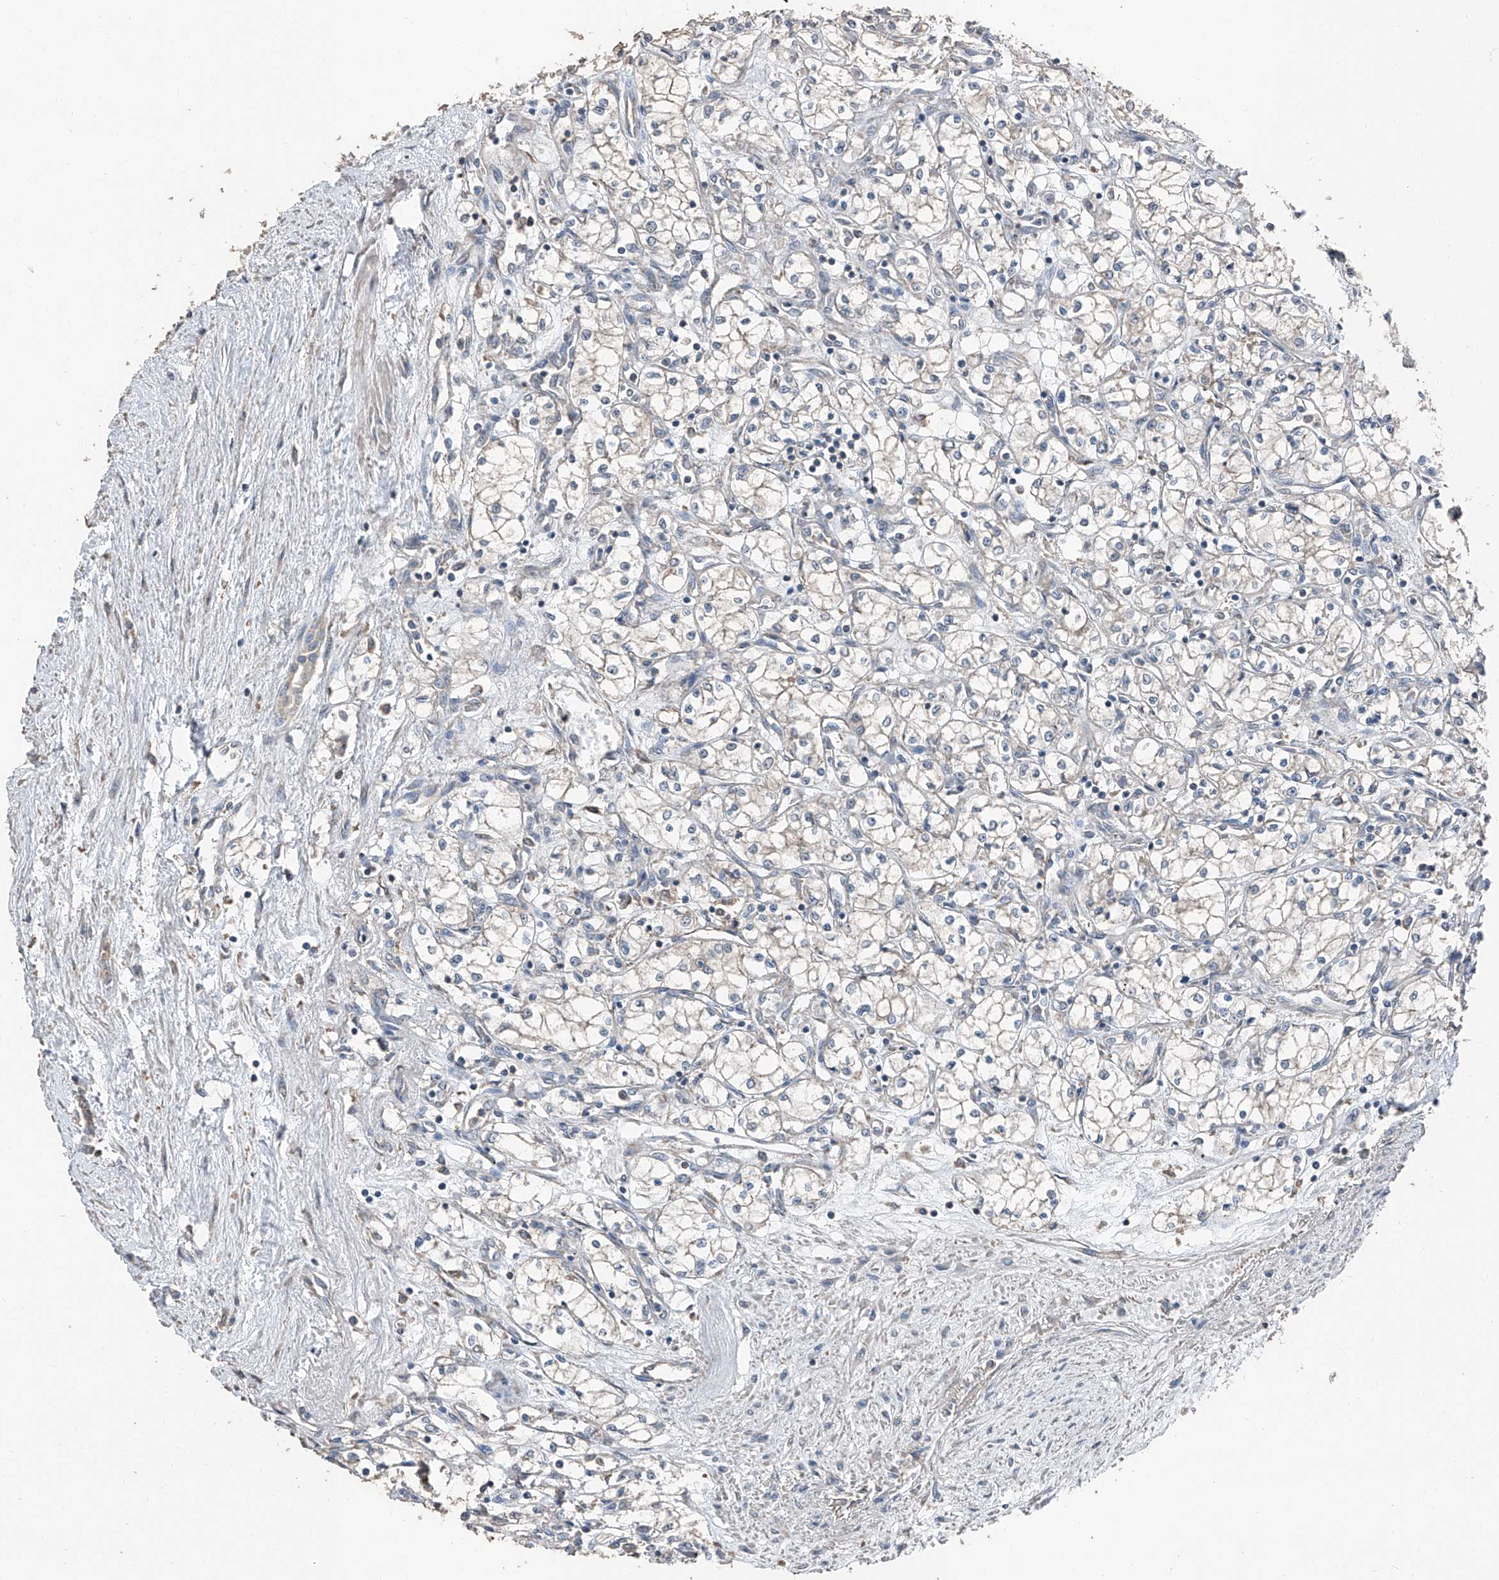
{"staining": {"intensity": "negative", "quantity": "none", "location": "none"}, "tissue": "renal cancer", "cell_type": "Tumor cells", "image_type": "cancer", "snomed": [{"axis": "morphology", "description": "Adenocarcinoma, NOS"}, {"axis": "topography", "description": "Kidney"}], "caption": "Tumor cells are negative for brown protein staining in renal cancer.", "gene": "MAMLD1", "patient": {"sex": "male", "age": 59}}